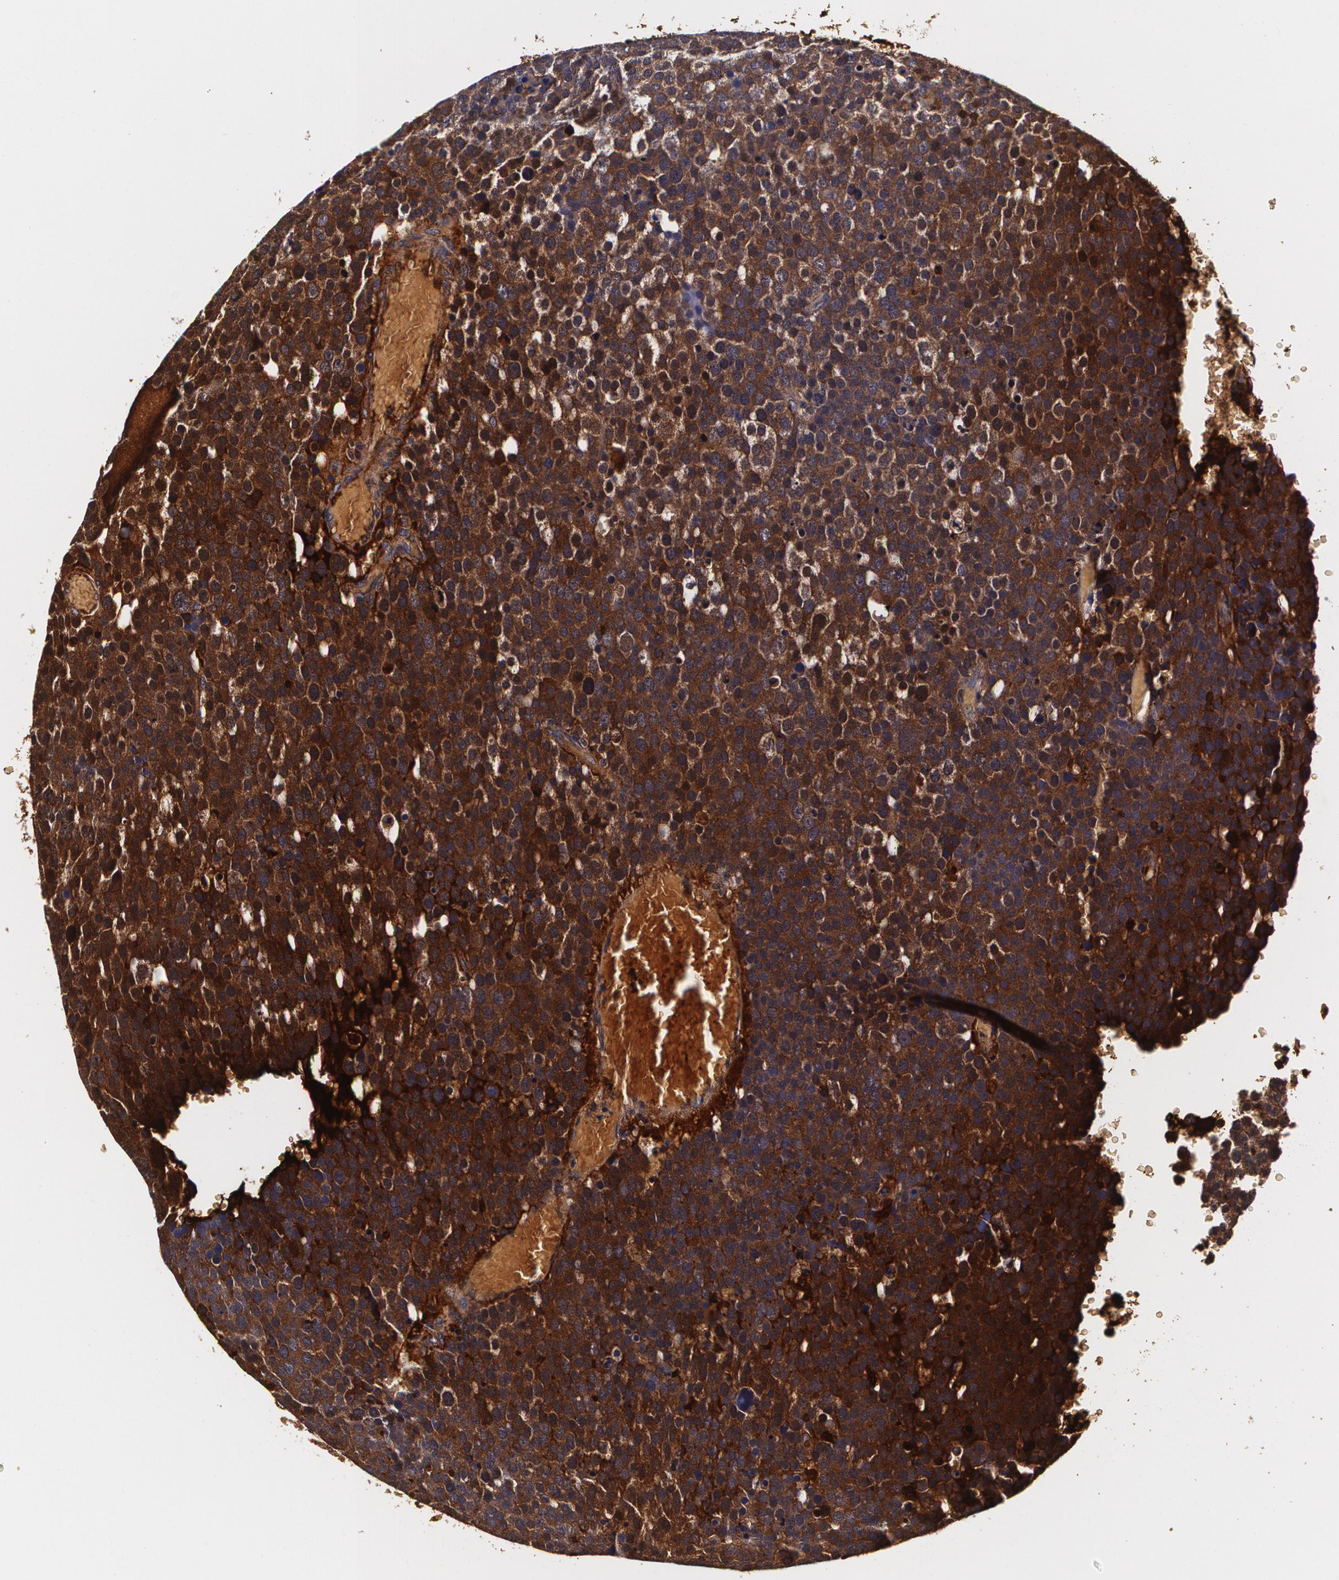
{"staining": {"intensity": "strong", "quantity": ">75%", "location": "cytoplasmic/membranous"}, "tissue": "testis cancer", "cell_type": "Tumor cells", "image_type": "cancer", "snomed": [{"axis": "morphology", "description": "Seminoma, NOS"}, {"axis": "topography", "description": "Testis"}], "caption": "This is an image of immunohistochemistry (IHC) staining of testis cancer, which shows strong staining in the cytoplasmic/membranous of tumor cells.", "gene": "TTR", "patient": {"sex": "male", "age": 71}}